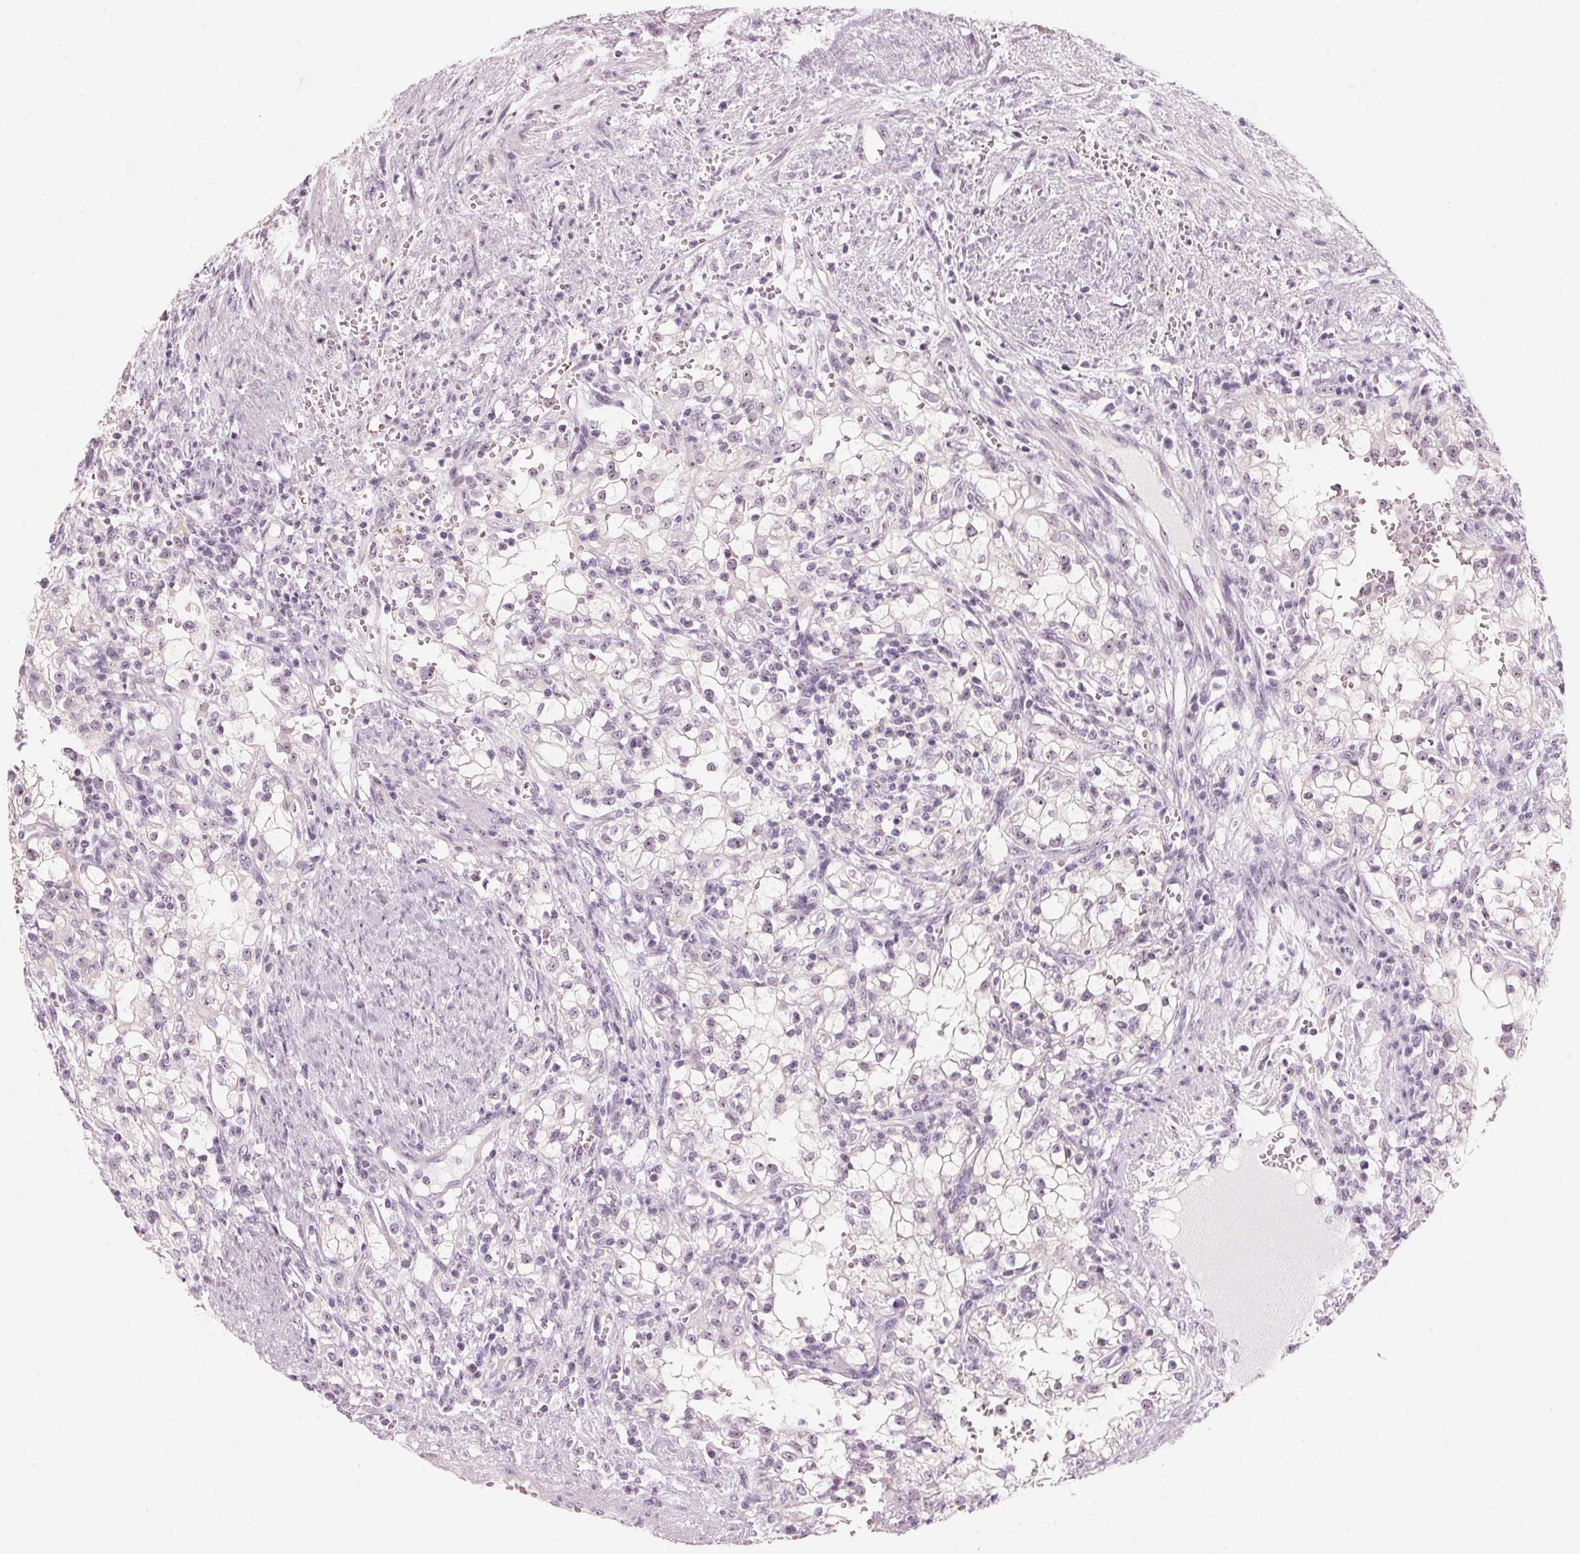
{"staining": {"intensity": "weak", "quantity": "<25%", "location": "nuclear"}, "tissue": "renal cancer", "cell_type": "Tumor cells", "image_type": "cancer", "snomed": [{"axis": "morphology", "description": "Adenocarcinoma, NOS"}, {"axis": "topography", "description": "Kidney"}], "caption": "Immunohistochemistry (IHC) of human adenocarcinoma (renal) displays no expression in tumor cells. (Stains: DAB immunohistochemistry with hematoxylin counter stain, Microscopy: brightfield microscopy at high magnification).", "gene": "DNTTIP2", "patient": {"sex": "female", "age": 74}}